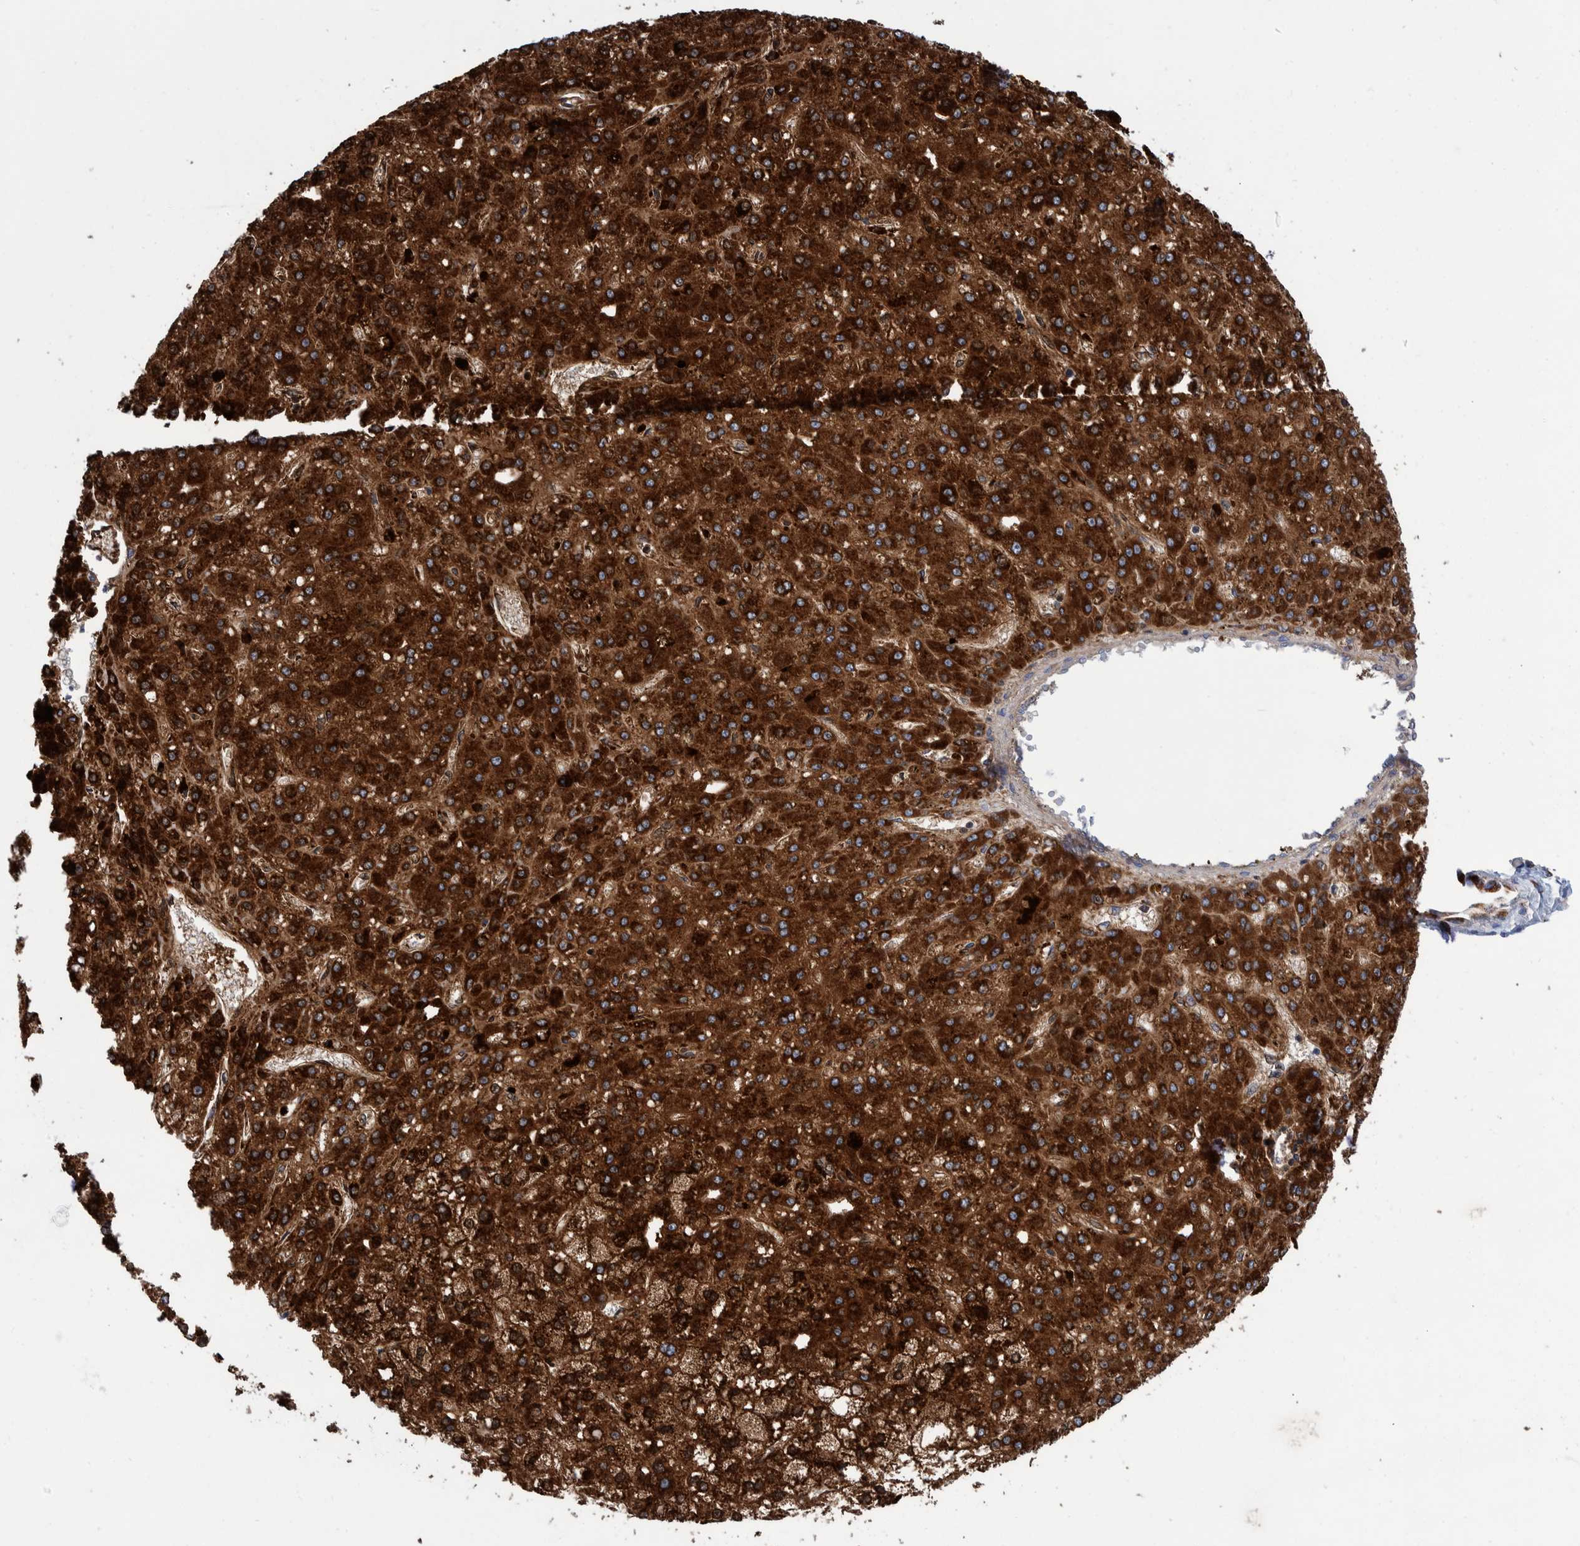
{"staining": {"intensity": "strong", "quantity": ">75%", "location": "cytoplasmic/membranous"}, "tissue": "liver cancer", "cell_type": "Tumor cells", "image_type": "cancer", "snomed": [{"axis": "morphology", "description": "Carcinoma, Hepatocellular, NOS"}, {"axis": "topography", "description": "Liver"}], "caption": "Liver cancer (hepatocellular carcinoma) tissue displays strong cytoplasmic/membranous positivity in about >75% of tumor cells", "gene": "DECR1", "patient": {"sex": "male", "age": 67}}